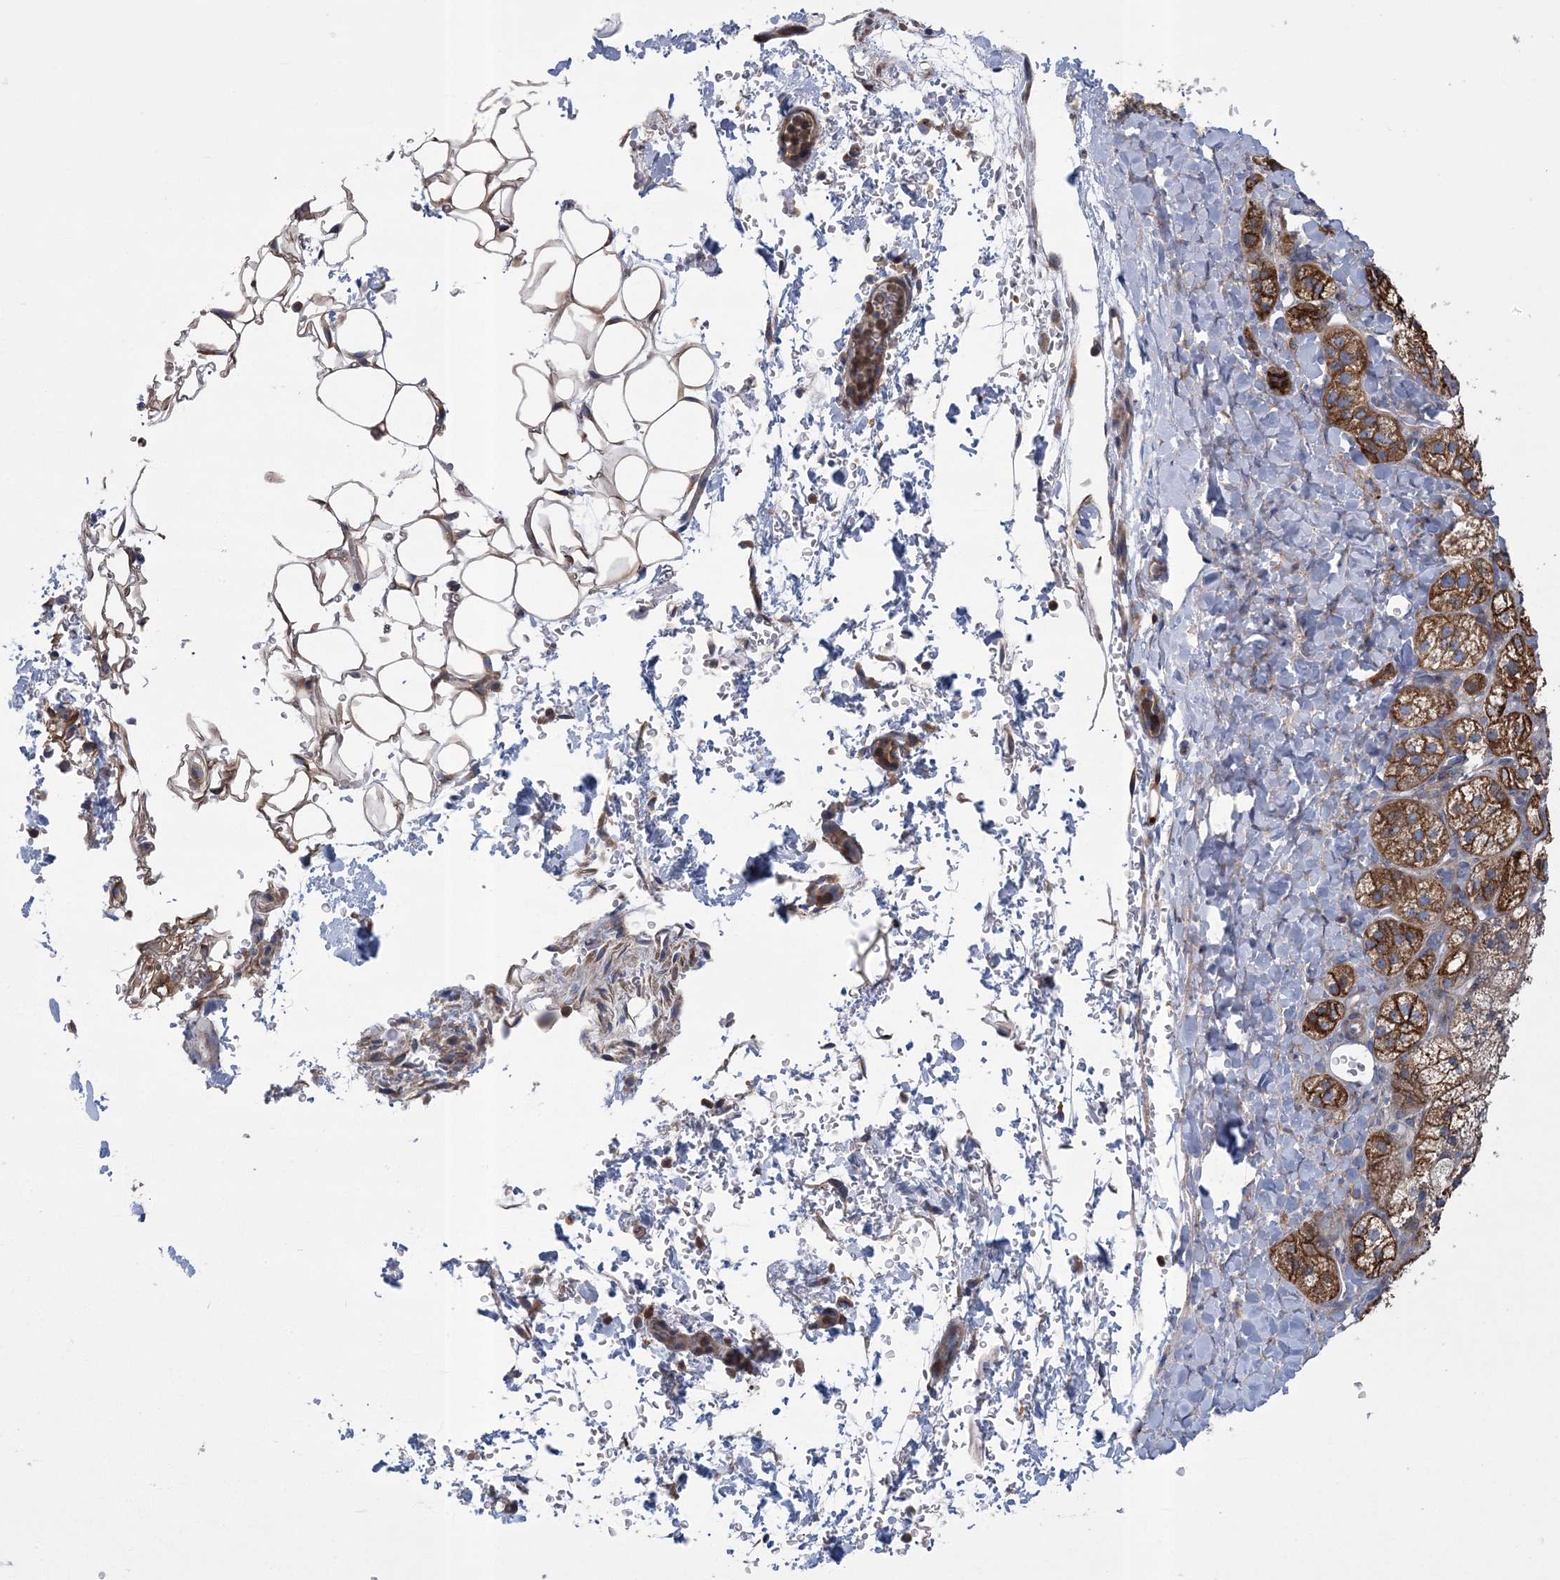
{"staining": {"intensity": "strong", "quantity": "25%-75%", "location": "cytoplasmic/membranous"}, "tissue": "adrenal gland", "cell_type": "Glandular cells", "image_type": "normal", "snomed": [{"axis": "morphology", "description": "Normal tissue, NOS"}, {"axis": "topography", "description": "Adrenal gland"}], "caption": "Protein analysis of normal adrenal gland displays strong cytoplasmic/membranous positivity in about 25%-75% of glandular cells. The staining was performed using DAB (3,3'-diaminobenzidine) to visualize the protein expression in brown, while the nuclei were stained in blue with hematoxylin (Magnification: 20x).", "gene": "ARSJ", "patient": {"sex": "male", "age": 61}}